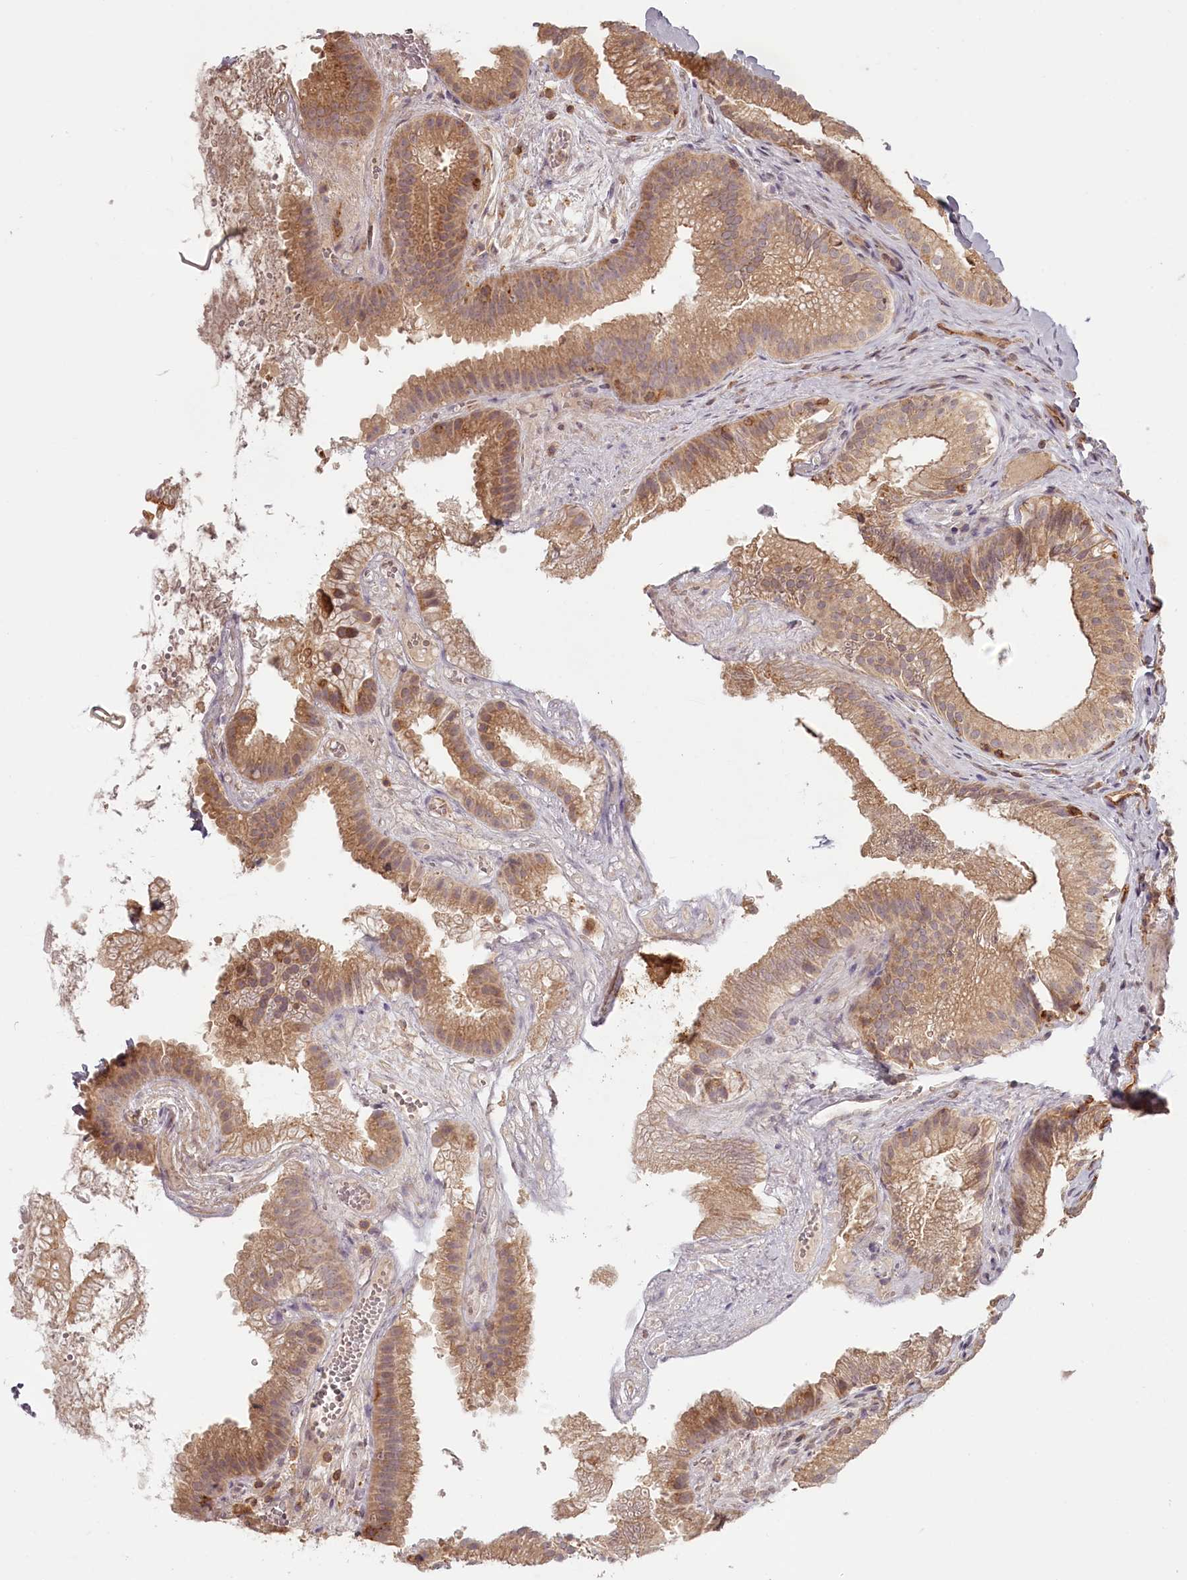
{"staining": {"intensity": "moderate", "quantity": ">75%", "location": "cytoplasmic/membranous"}, "tissue": "gallbladder", "cell_type": "Glandular cells", "image_type": "normal", "snomed": [{"axis": "morphology", "description": "Normal tissue, NOS"}, {"axis": "topography", "description": "Gallbladder"}], "caption": "Immunohistochemical staining of benign gallbladder exhibits medium levels of moderate cytoplasmic/membranous positivity in about >75% of glandular cells. The staining is performed using DAB (3,3'-diaminobenzidine) brown chromogen to label protein expression. The nuclei are counter-stained blue using hematoxylin.", "gene": "TMIE", "patient": {"sex": "female", "age": 30}}